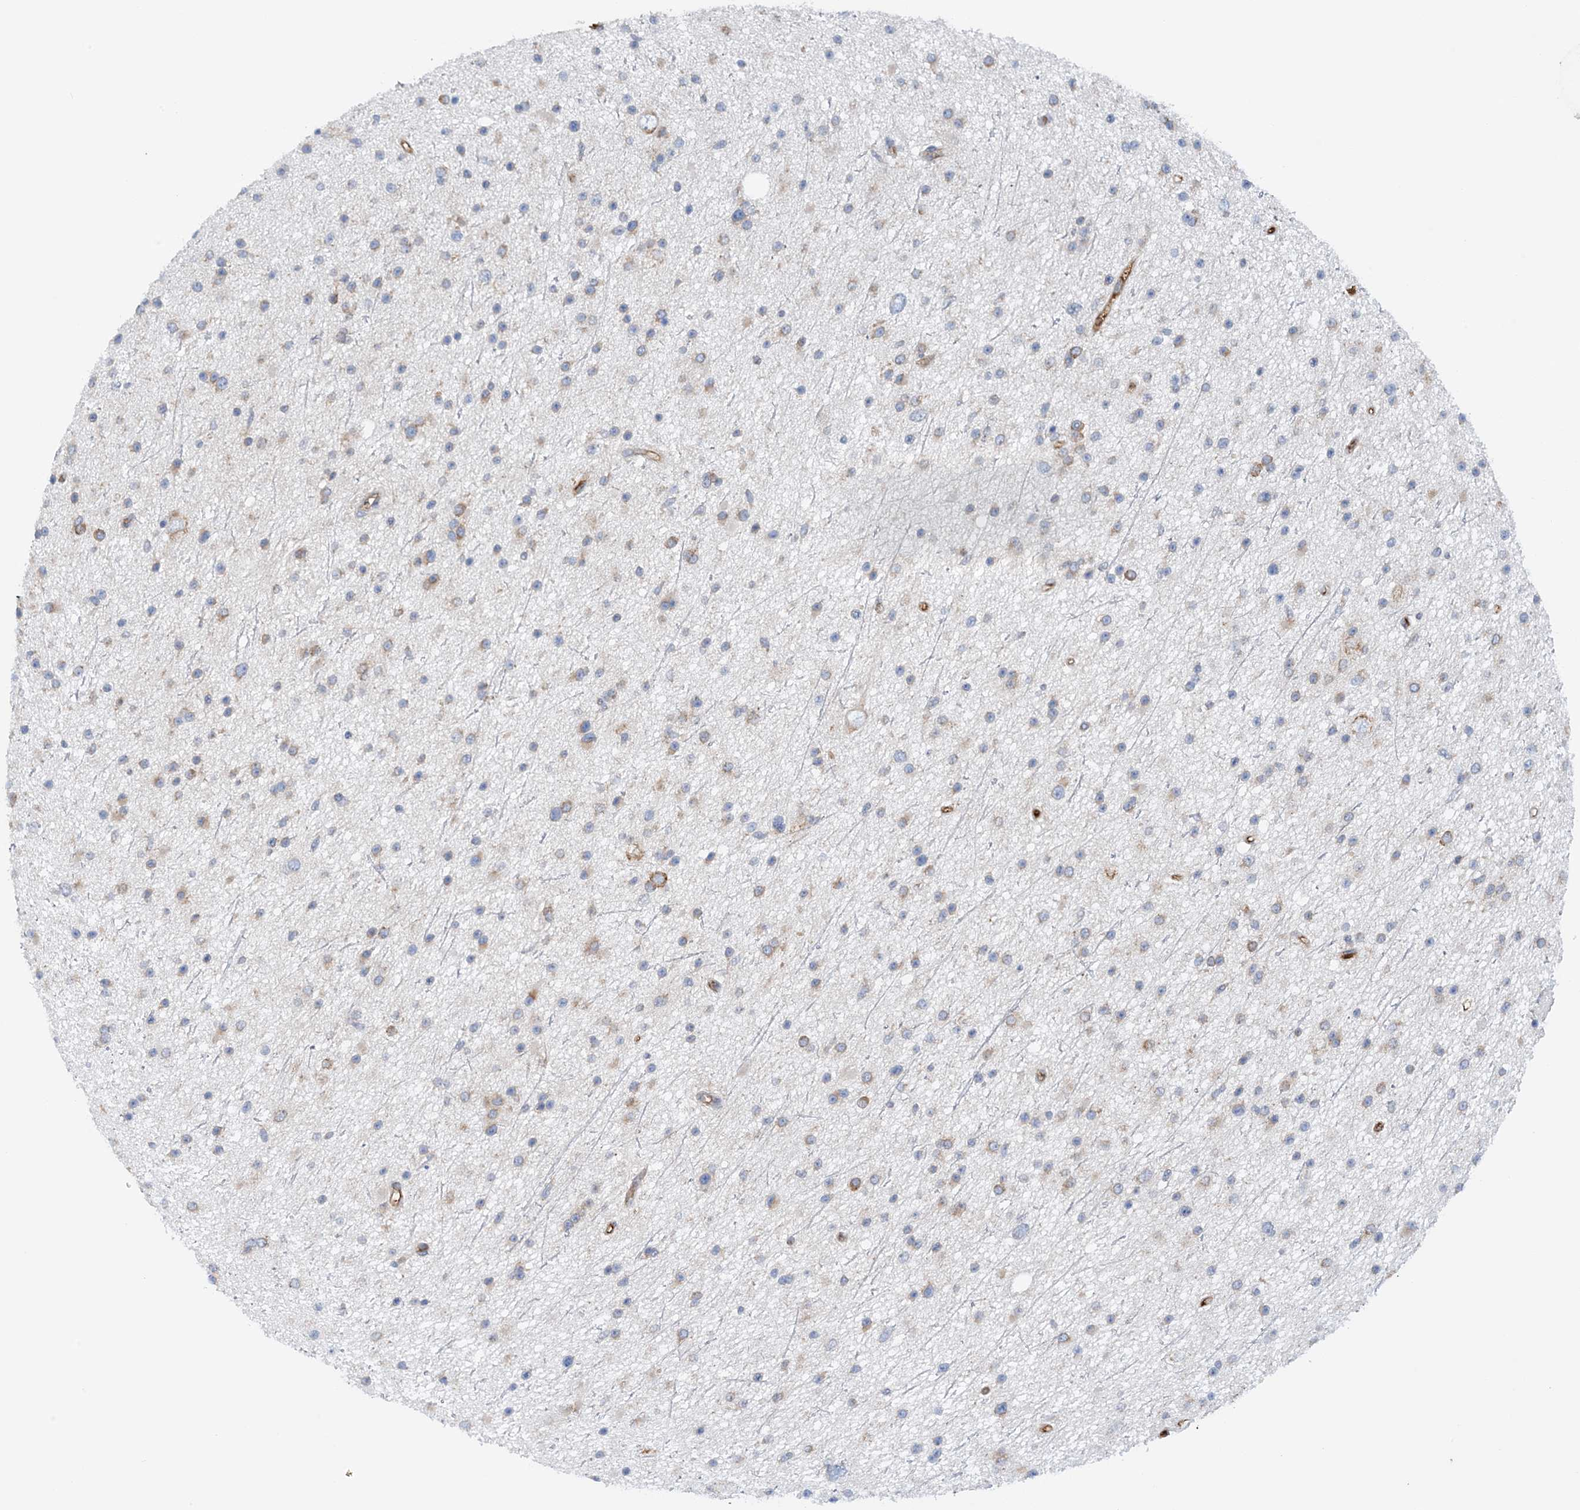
{"staining": {"intensity": "weak", "quantity": "25%-75%", "location": "cytoplasmic/membranous"}, "tissue": "glioma", "cell_type": "Tumor cells", "image_type": "cancer", "snomed": [{"axis": "morphology", "description": "Glioma, malignant, Low grade"}, {"axis": "topography", "description": "Cerebral cortex"}], "caption": "A high-resolution histopathology image shows IHC staining of glioma, which displays weak cytoplasmic/membranous positivity in about 25%-75% of tumor cells.", "gene": "SLC5A11", "patient": {"sex": "female", "age": 39}}